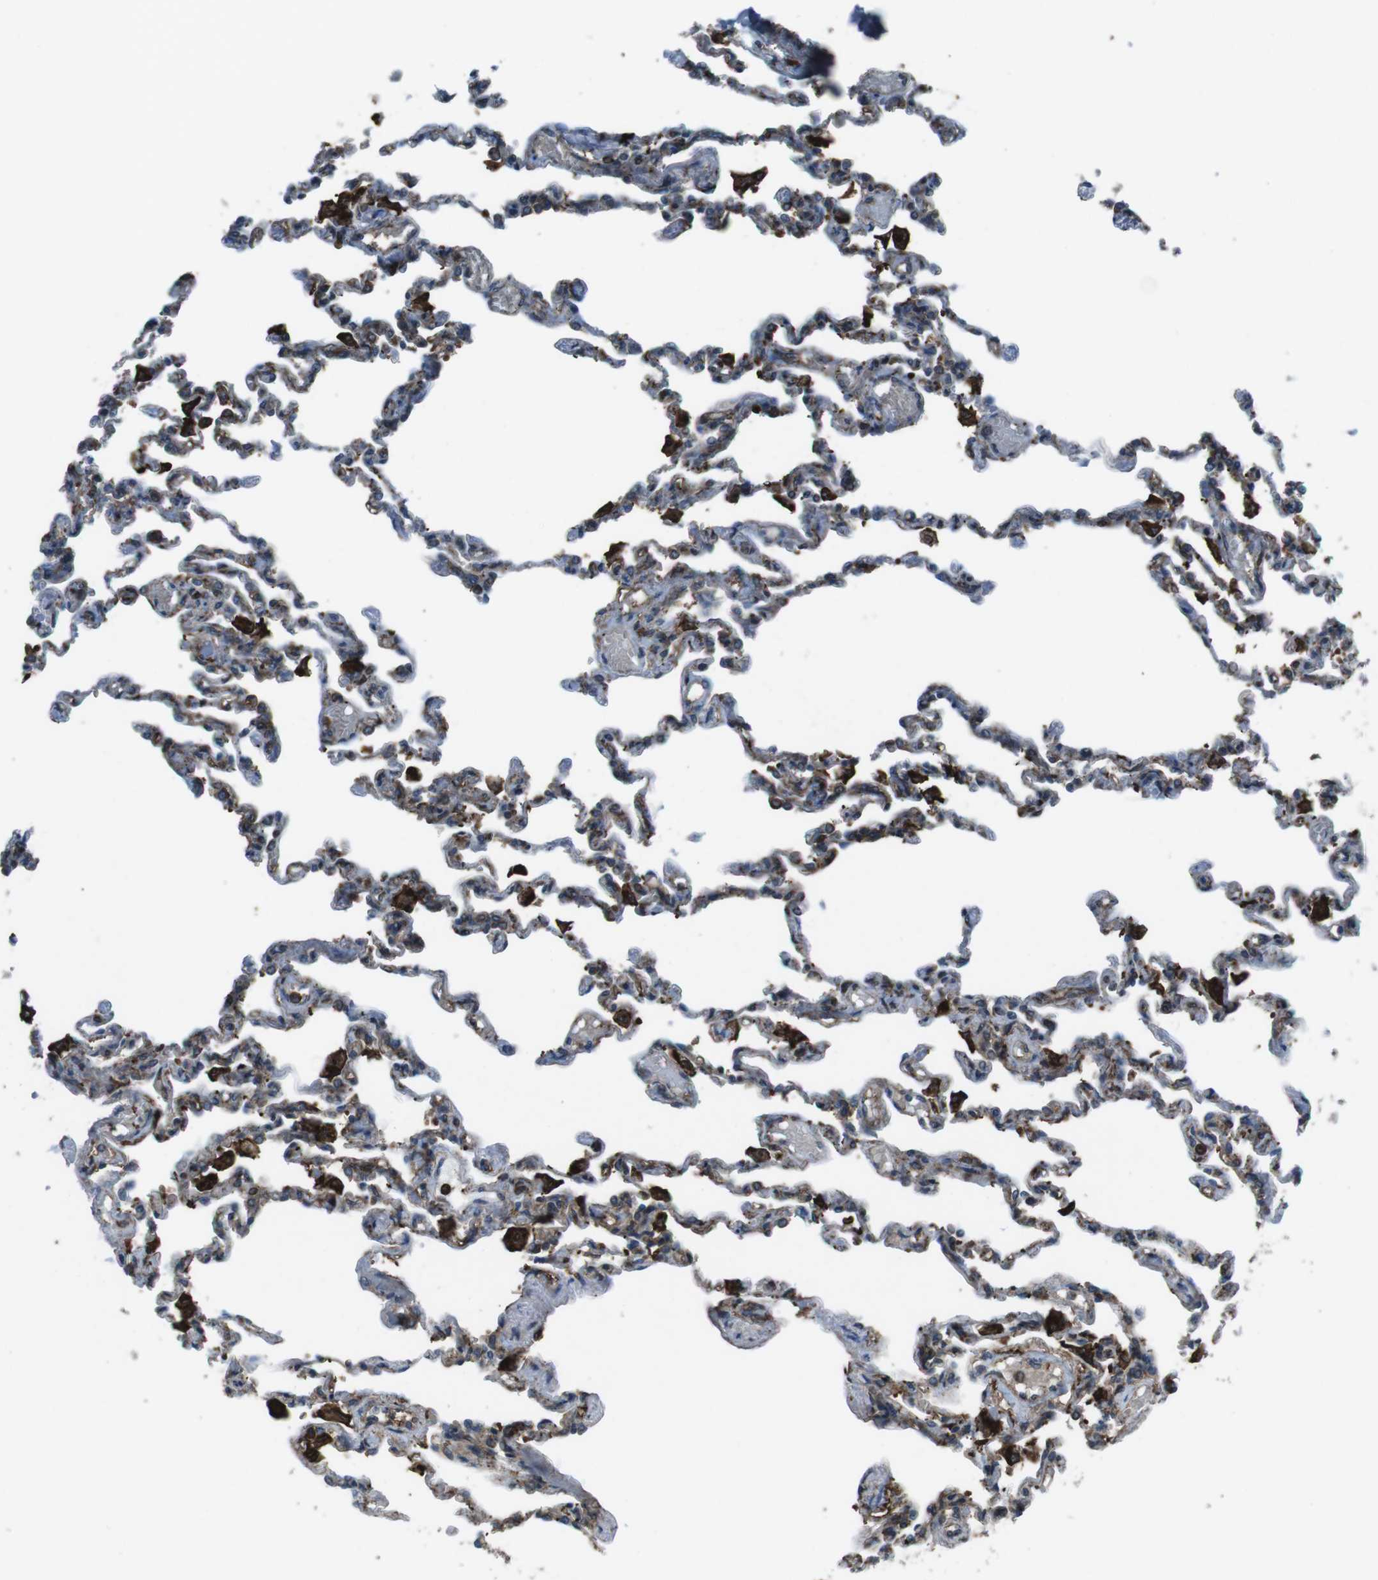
{"staining": {"intensity": "moderate", "quantity": "25%-75%", "location": "cytoplasmic/membranous"}, "tissue": "lung", "cell_type": "Alveolar cells", "image_type": "normal", "snomed": [{"axis": "morphology", "description": "Normal tissue, NOS"}, {"axis": "topography", "description": "Lung"}], "caption": "Brown immunohistochemical staining in benign lung reveals moderate cytoplasmic/membranous positivity in about 25%-75% of alveolar cells. (DAB = brown stain, brightfield microscopy at high magnification).", "gene": "GDF10", "patient": {"sex": "male", "age": 21}}